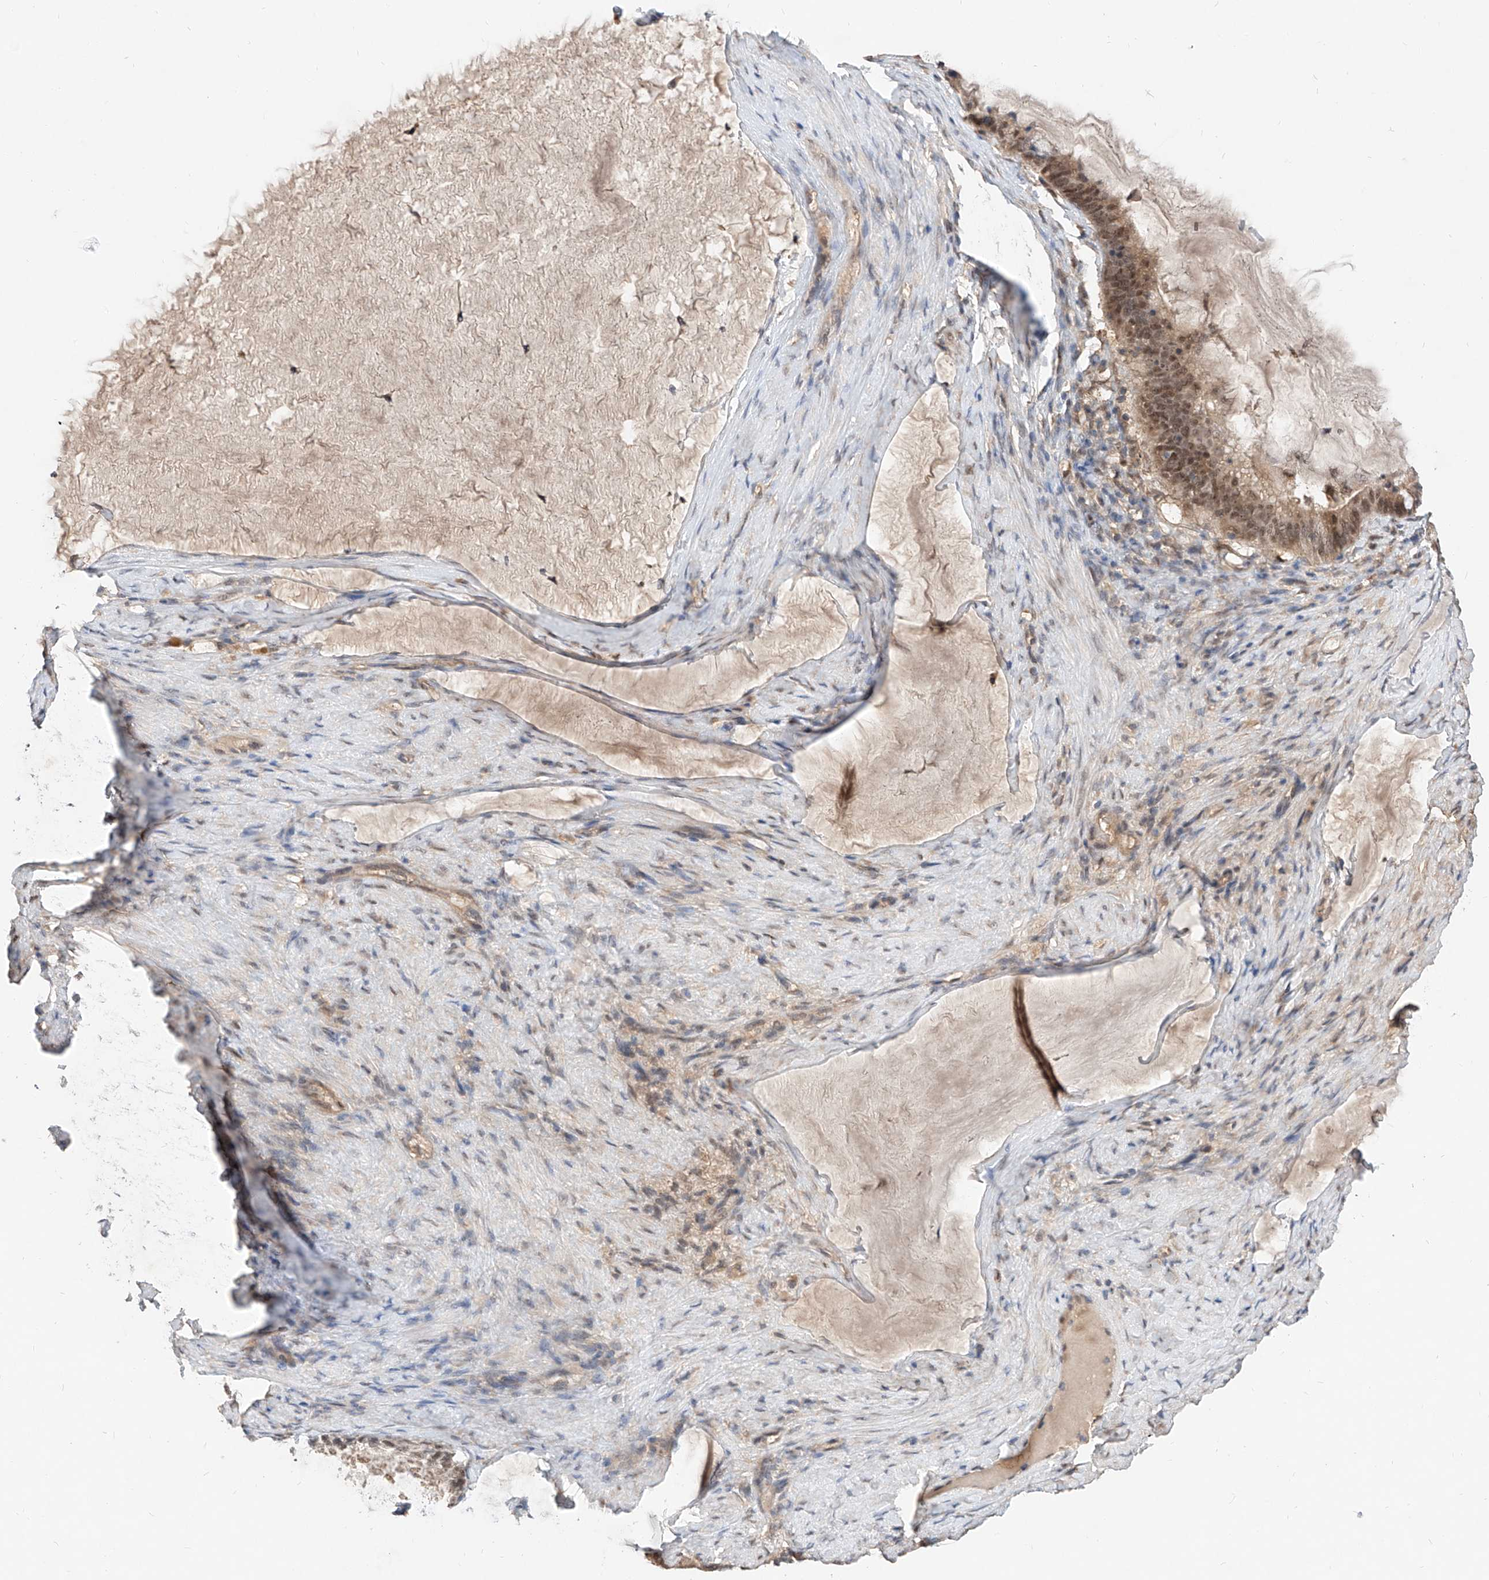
{"staining": {"intensity": "moderate", "quantity": ">75%", "location": "cytoplasmic/membranous,nuclear"}, "tissue": "ovarian cancer", "cell_type": "Tumor cells", "image_type": "cancer", "snomed": [{"axis": "morphology", "description": "Cystadenocarcinoma, mucinous, NOS"}, {"axis": "topography", "description": "Ovary"}], "caption": "Immunohistochemical staining of ovarian mucinous cystadenocarcinoma demonstrates medium levels of moderate cytoplasmic/membranous and nuclear staining in about >75% of tumor cells. (DAB IHC, brown staining for protein, blue staining for nuclei).", "gene": "CARMIL3", "patient": {"sex": "female", "age": 61}}